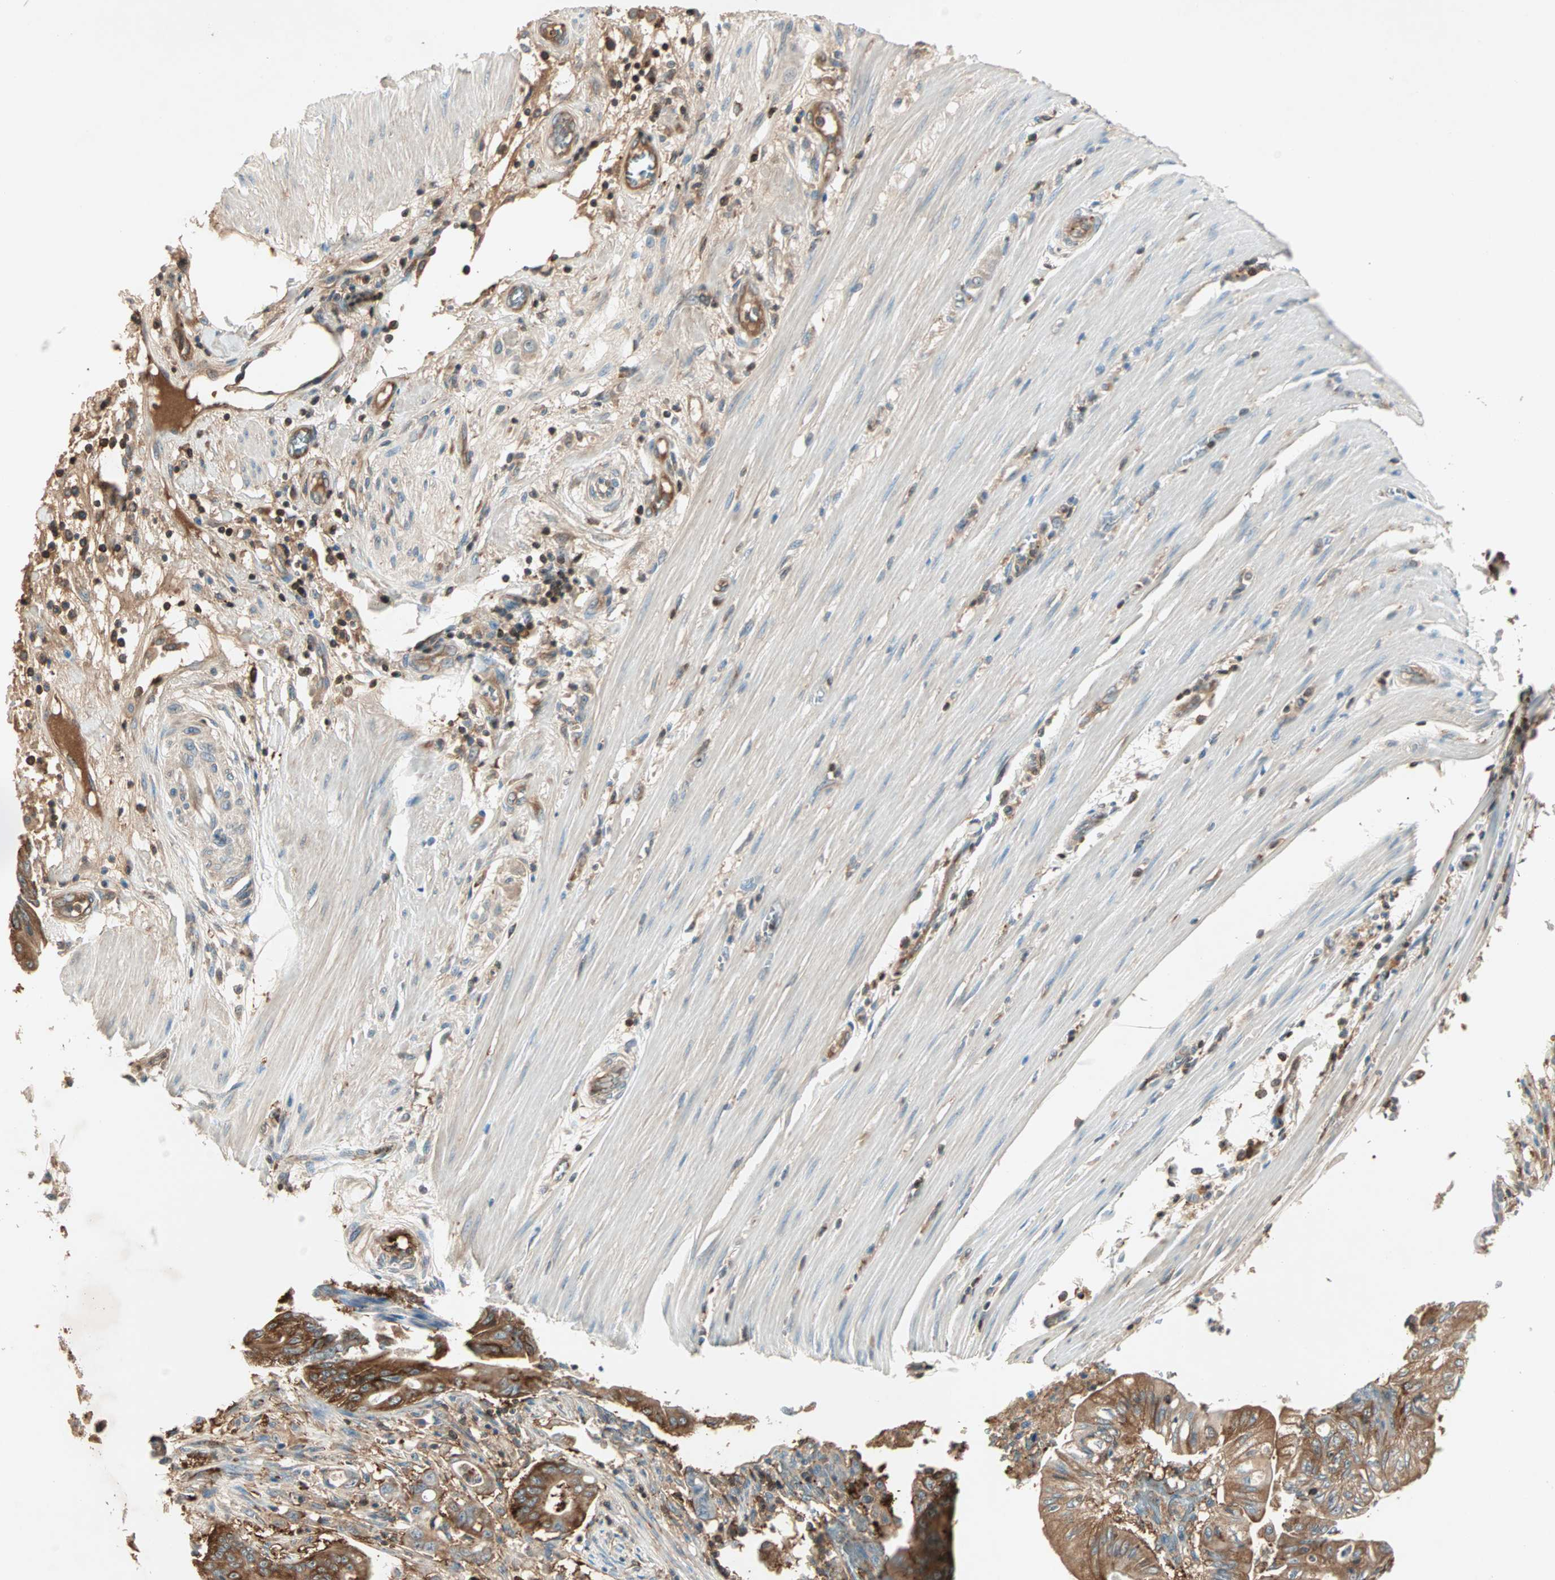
{"staining": {"intensity": "strong", "quantity": ">75%", "location": "cytoplasmic/membranous"}, "tissue": "pancreatic cancer", "cell_type": "Tumor cells", "image_type": "cancer", "snomed": [{"axis": "morphology", "description": "Normal tissue, NOS"}, {"axis": "topography", "description": "Lymph node"}], "caption": "A brown stain highlights strong cytoplasmic/membranous staining of a protein in pancreatic cancer tumor cells. The staining was performed using DAB (3,3'-diaminobenzidine), with brown indicating positive protein expression. Nuclei are stained blue with hematoxylin.", "gene": "TEC", "patient": {"sex": "male", "age": 62}}